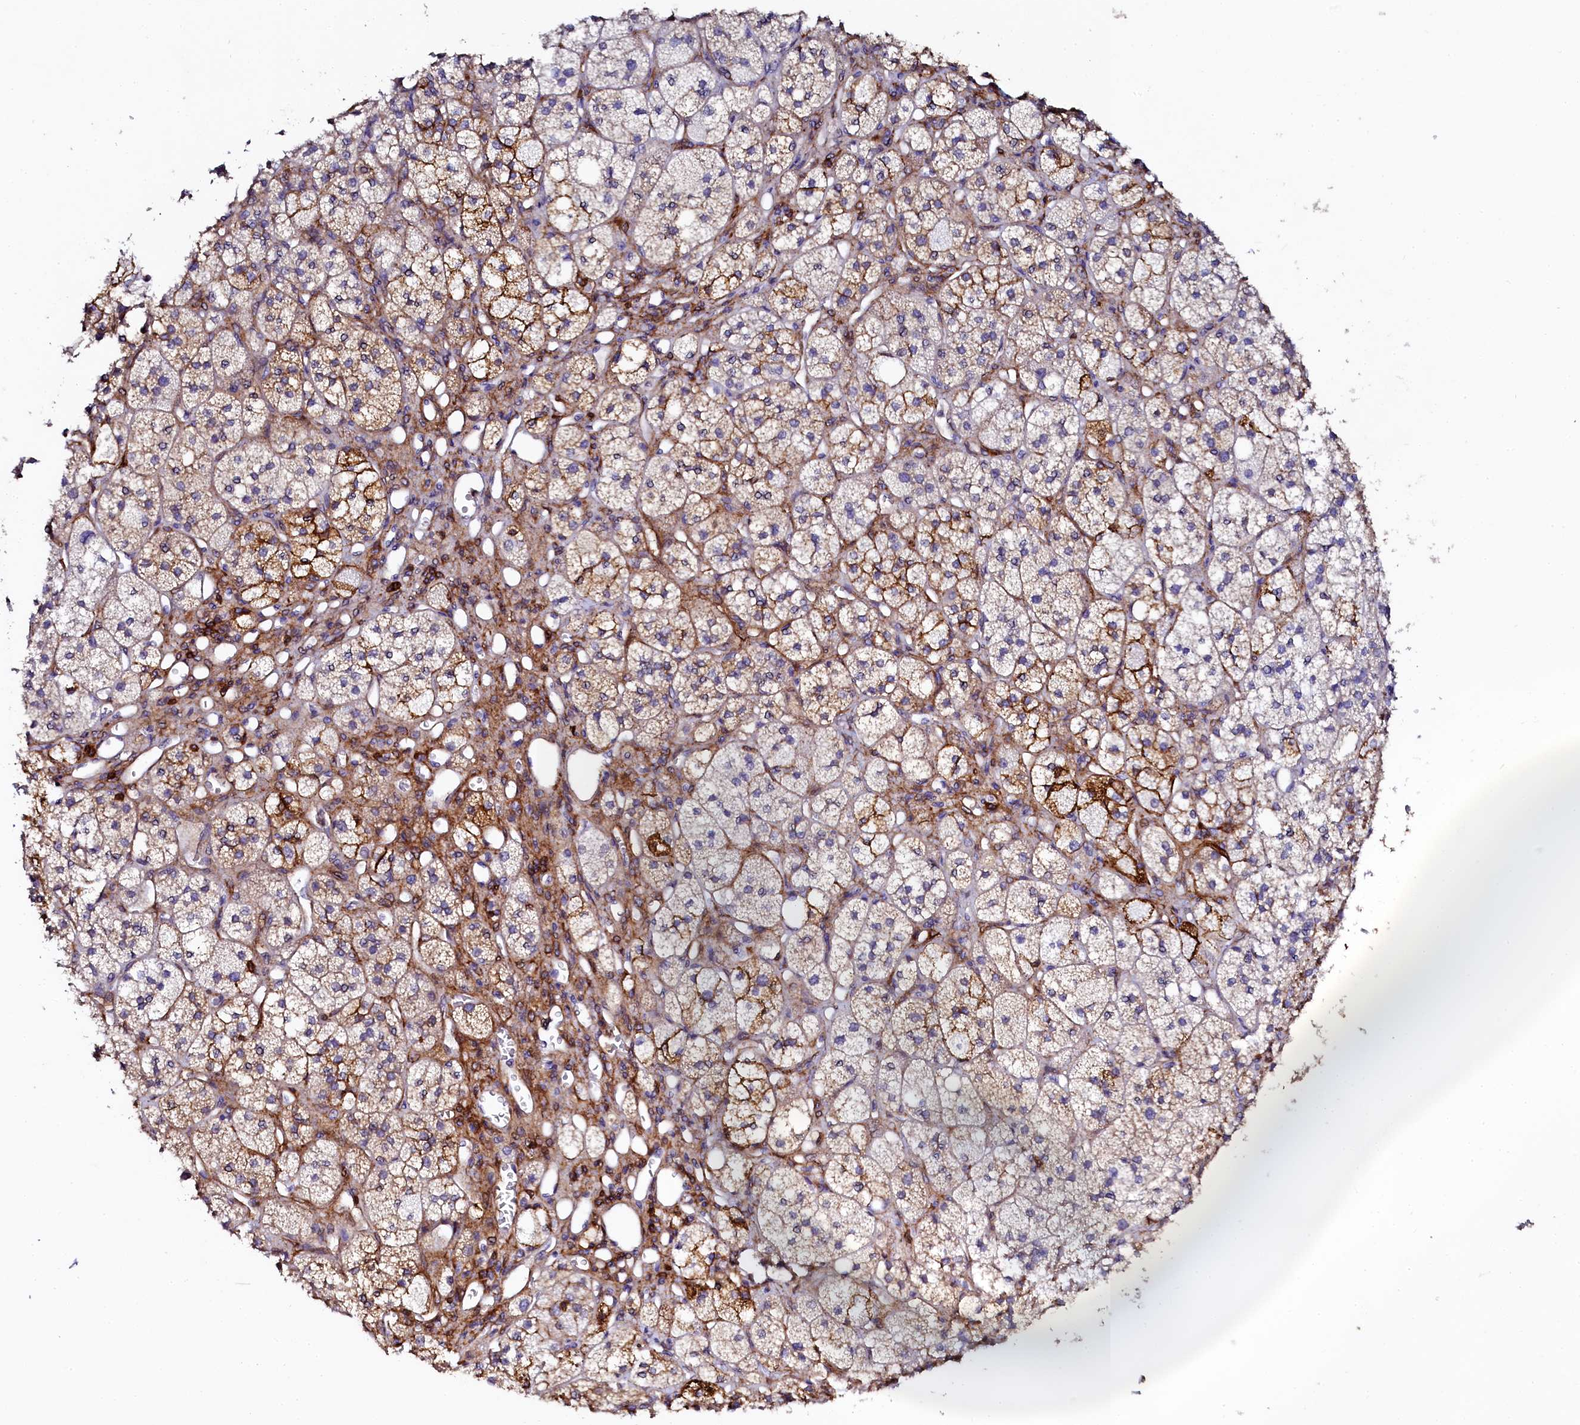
{"staining": {"intensity": "strong", "quantity": "25%-75%", "location": "cytoplasmic/membranous"}, "tissue": "adrenal gland", "cell_type": "Glandular cells", "image_type": "normal", "snomed": [{"axis": "morphology", "description": "Normal tissue, NOS"}, {"axis": "topography", "description": "Adrenal gland"}], "caption": "Immunohistochemical staining of benign adrenal gland reveals strong cytoplasmic/membranous protein positivity in approximately 25%-75% of glandular cells.", "gene": "AAAS", "patient": {"sex": "male", "age": 61}}